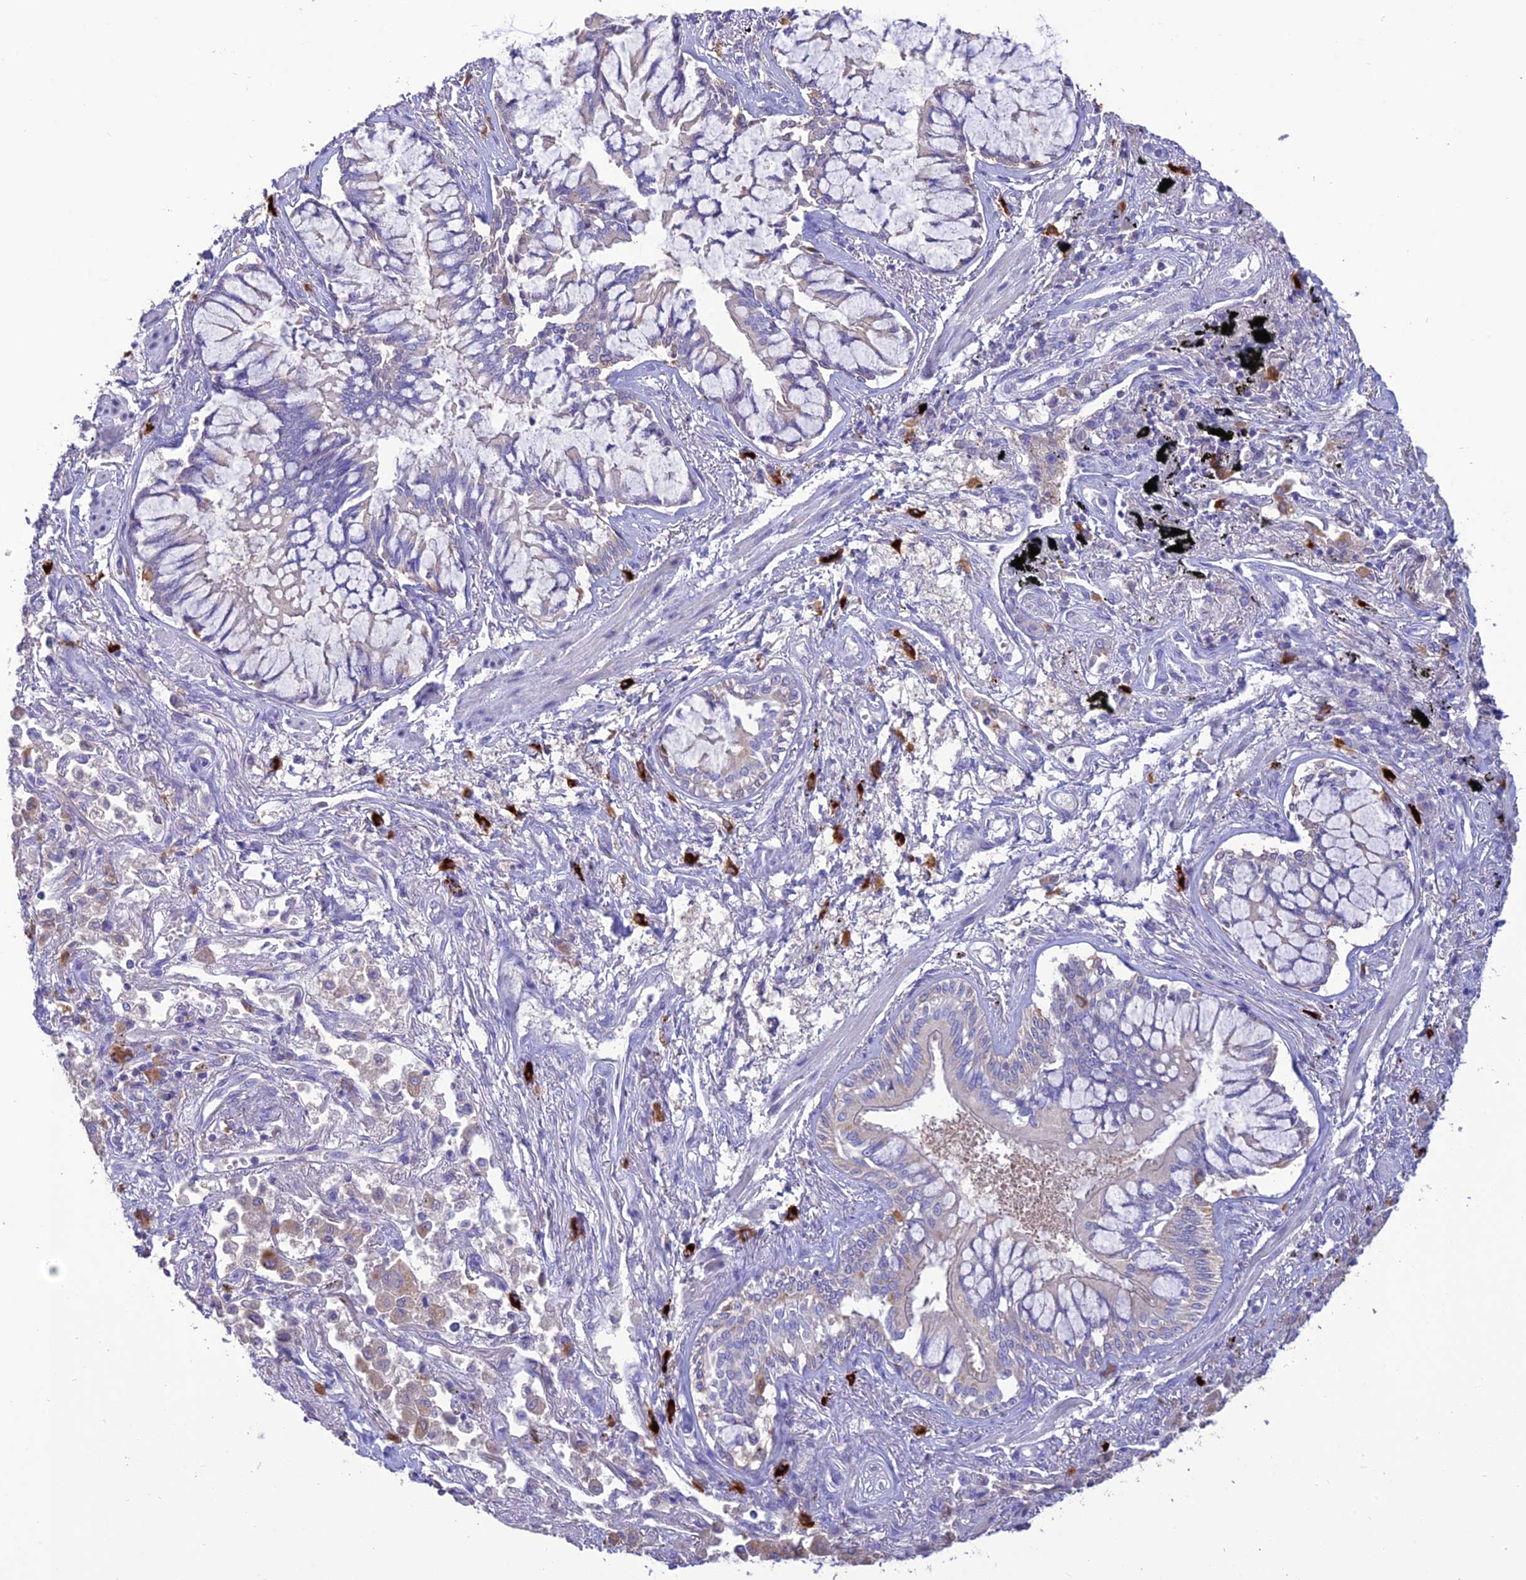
{"staining": {"intensity": "negative", "quantity": "none", "location": "none"}, "tissue": "lung cancer", "cell_type": "Tumor cells", "image_type": "cancer", "snomed": [{"axis": "morphology", "description": "Adenocarcinoma, NOS"}, {"axis": "topography", "description": "Lung"}], "caption": "Adenocarcinoma (lung) stained for a protein using IHC reveals no expression tumor cells.", "gene": "SFT2D2", "patient": {"sex": "male", "age": 67}}